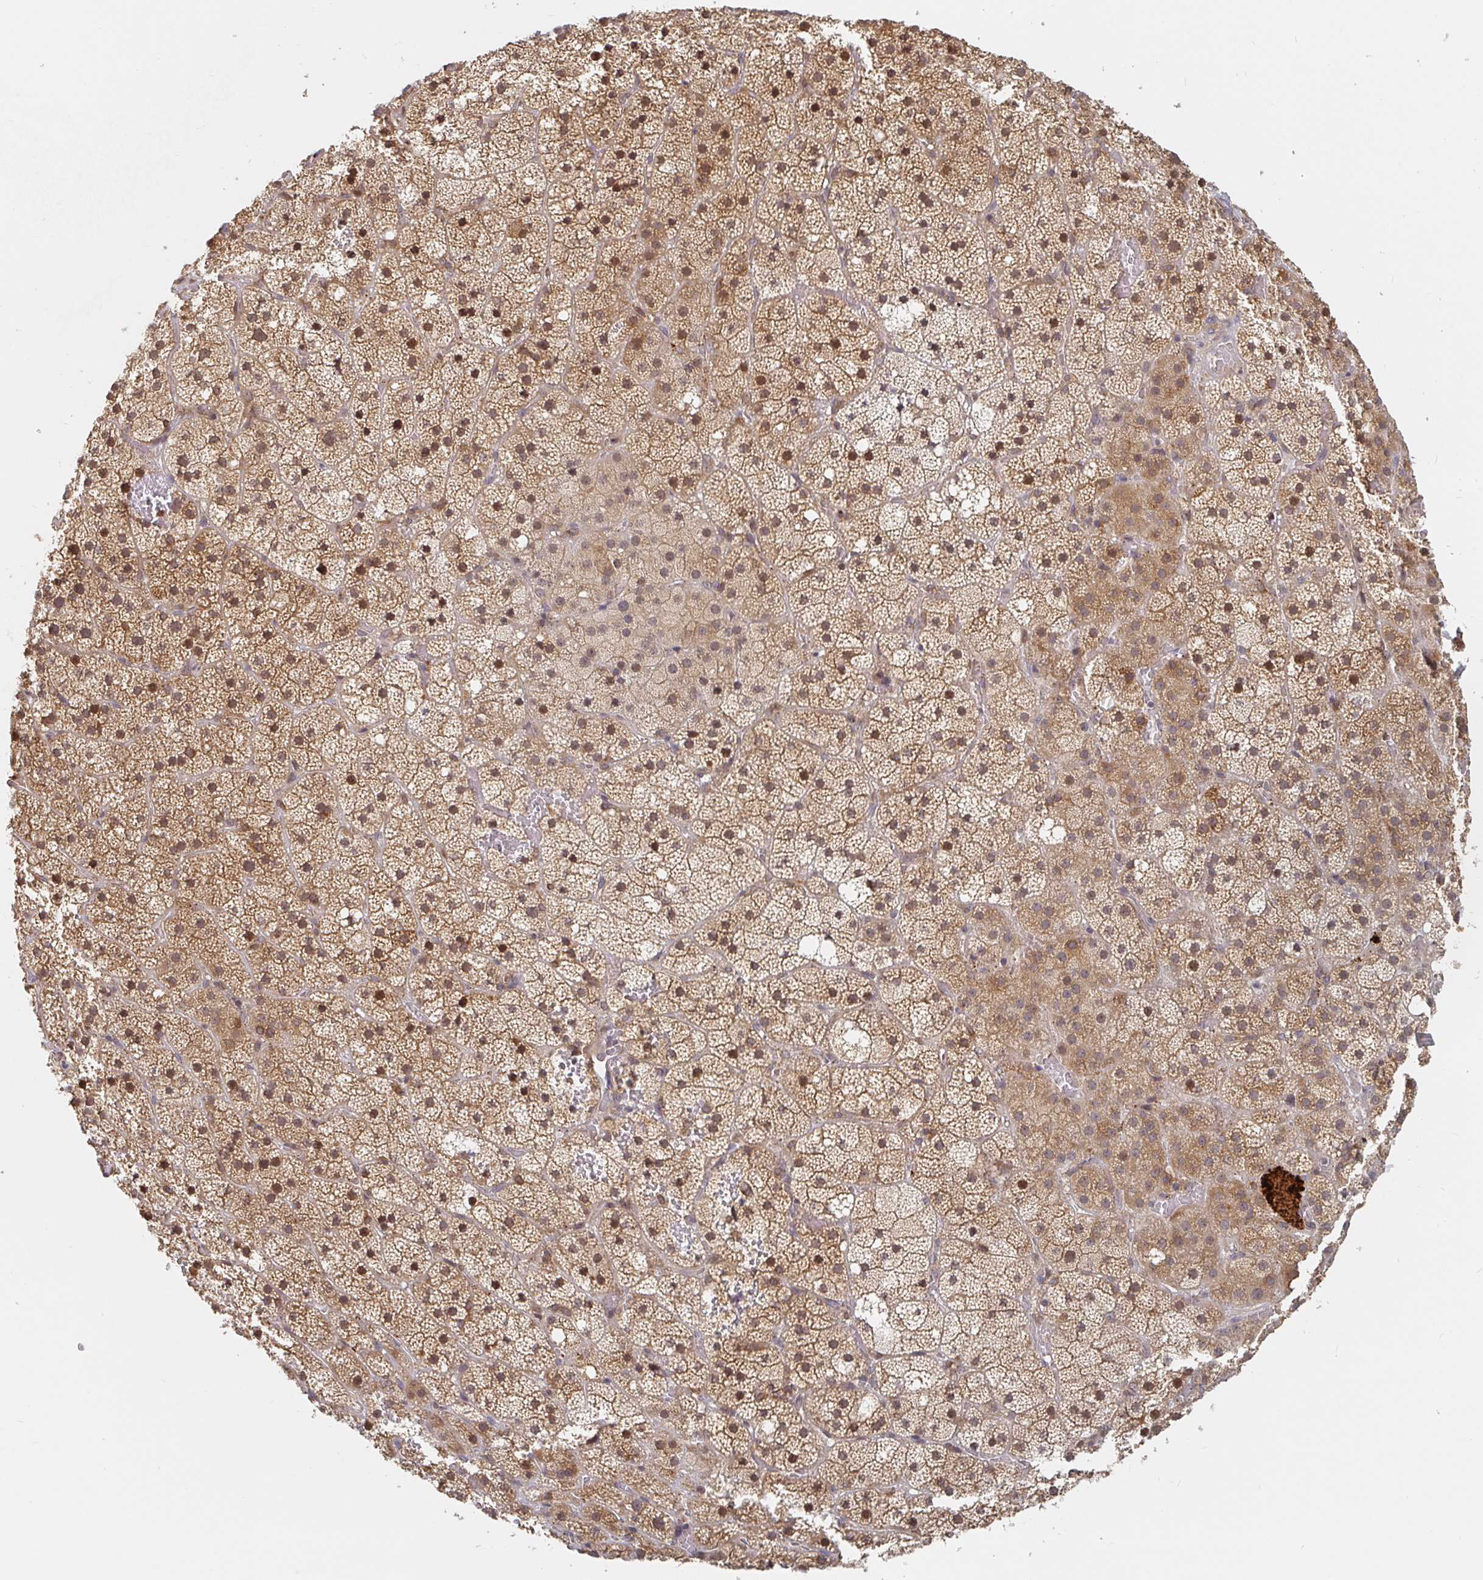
{"staining": {"intensity": "moderate", "quantity": ">75%", "location": "cytoplasmic/membranous,nuclear"}, "tissue": "adrenal gland", "cell_type": "Glandular cells", "image_type": "normal", "snomed": [{"axis": "morphology", "description": "Normal tissue, NOS"}, {"axis": "topography", "description": "Adrenal gland"}], "caption": "A brown stain labels moderate cytoplasmic/membranous,nuclear expression of a protein in glandular cells of normal human adrenal gland. The staining is performed using DAB brown chromogen to label protein expression. The nuclei are counter-stained blue using hematoxylin.", "gene": "ALG1L2", "patient": {"sex": "male", "age": 53}}